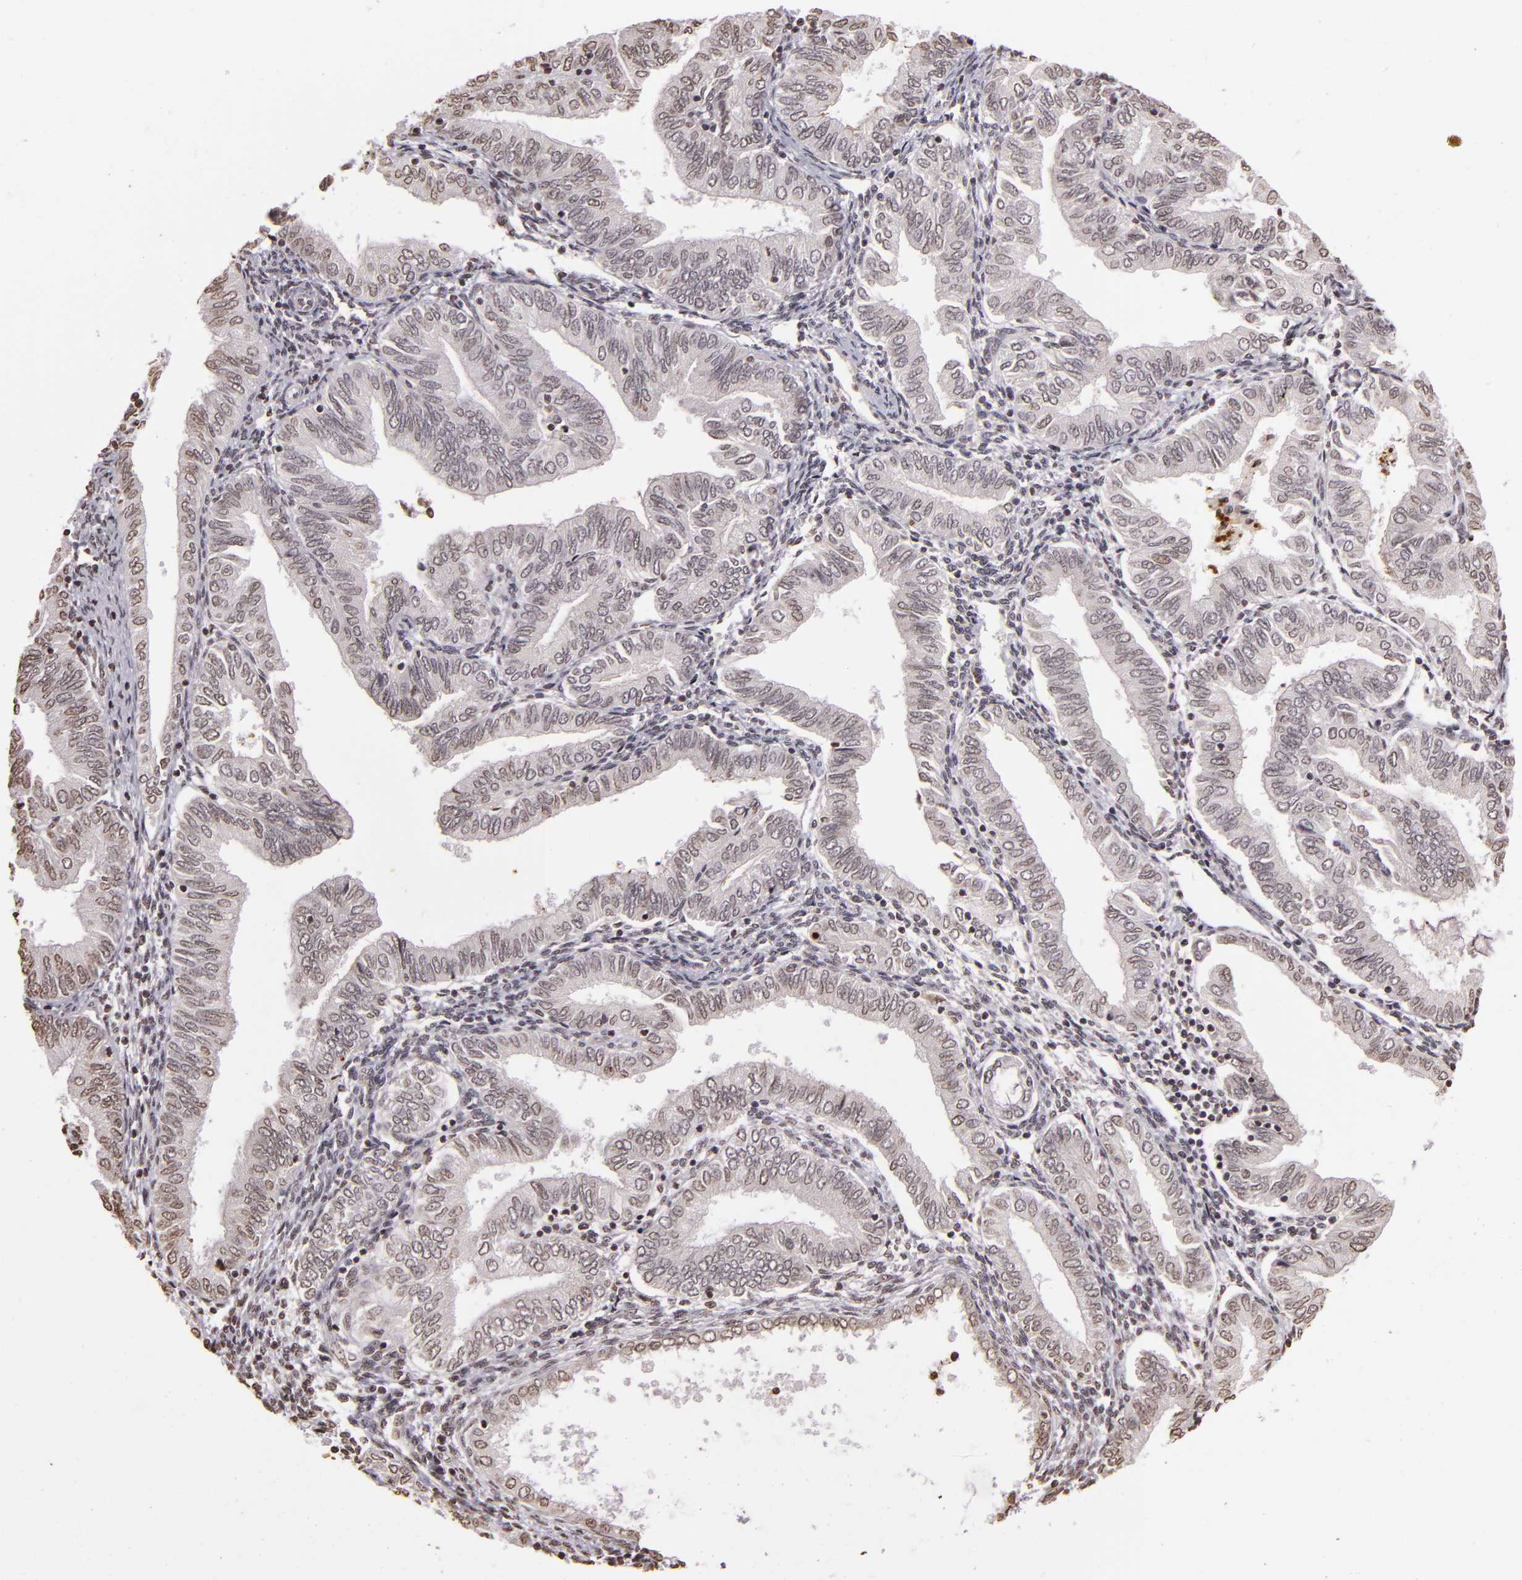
{"staining": {"intensity": "negative", "quantity": "none", "location": "none"}, "tissue": "endometrial cancer", "cell_type": "Tumor cells", "image_type": "cancer", "snomed": [{"axis": "morphology", "description": "Adenocarcinoma, NOS"}, {"axis": "topography", "description": "Endometrium"}], "caption": "Tumor cells are negative for brown protein staining in endometrial cancer (adenocarcinoma).", "gene": "THRB", "patient": {"sex": "female", "age": 51}}